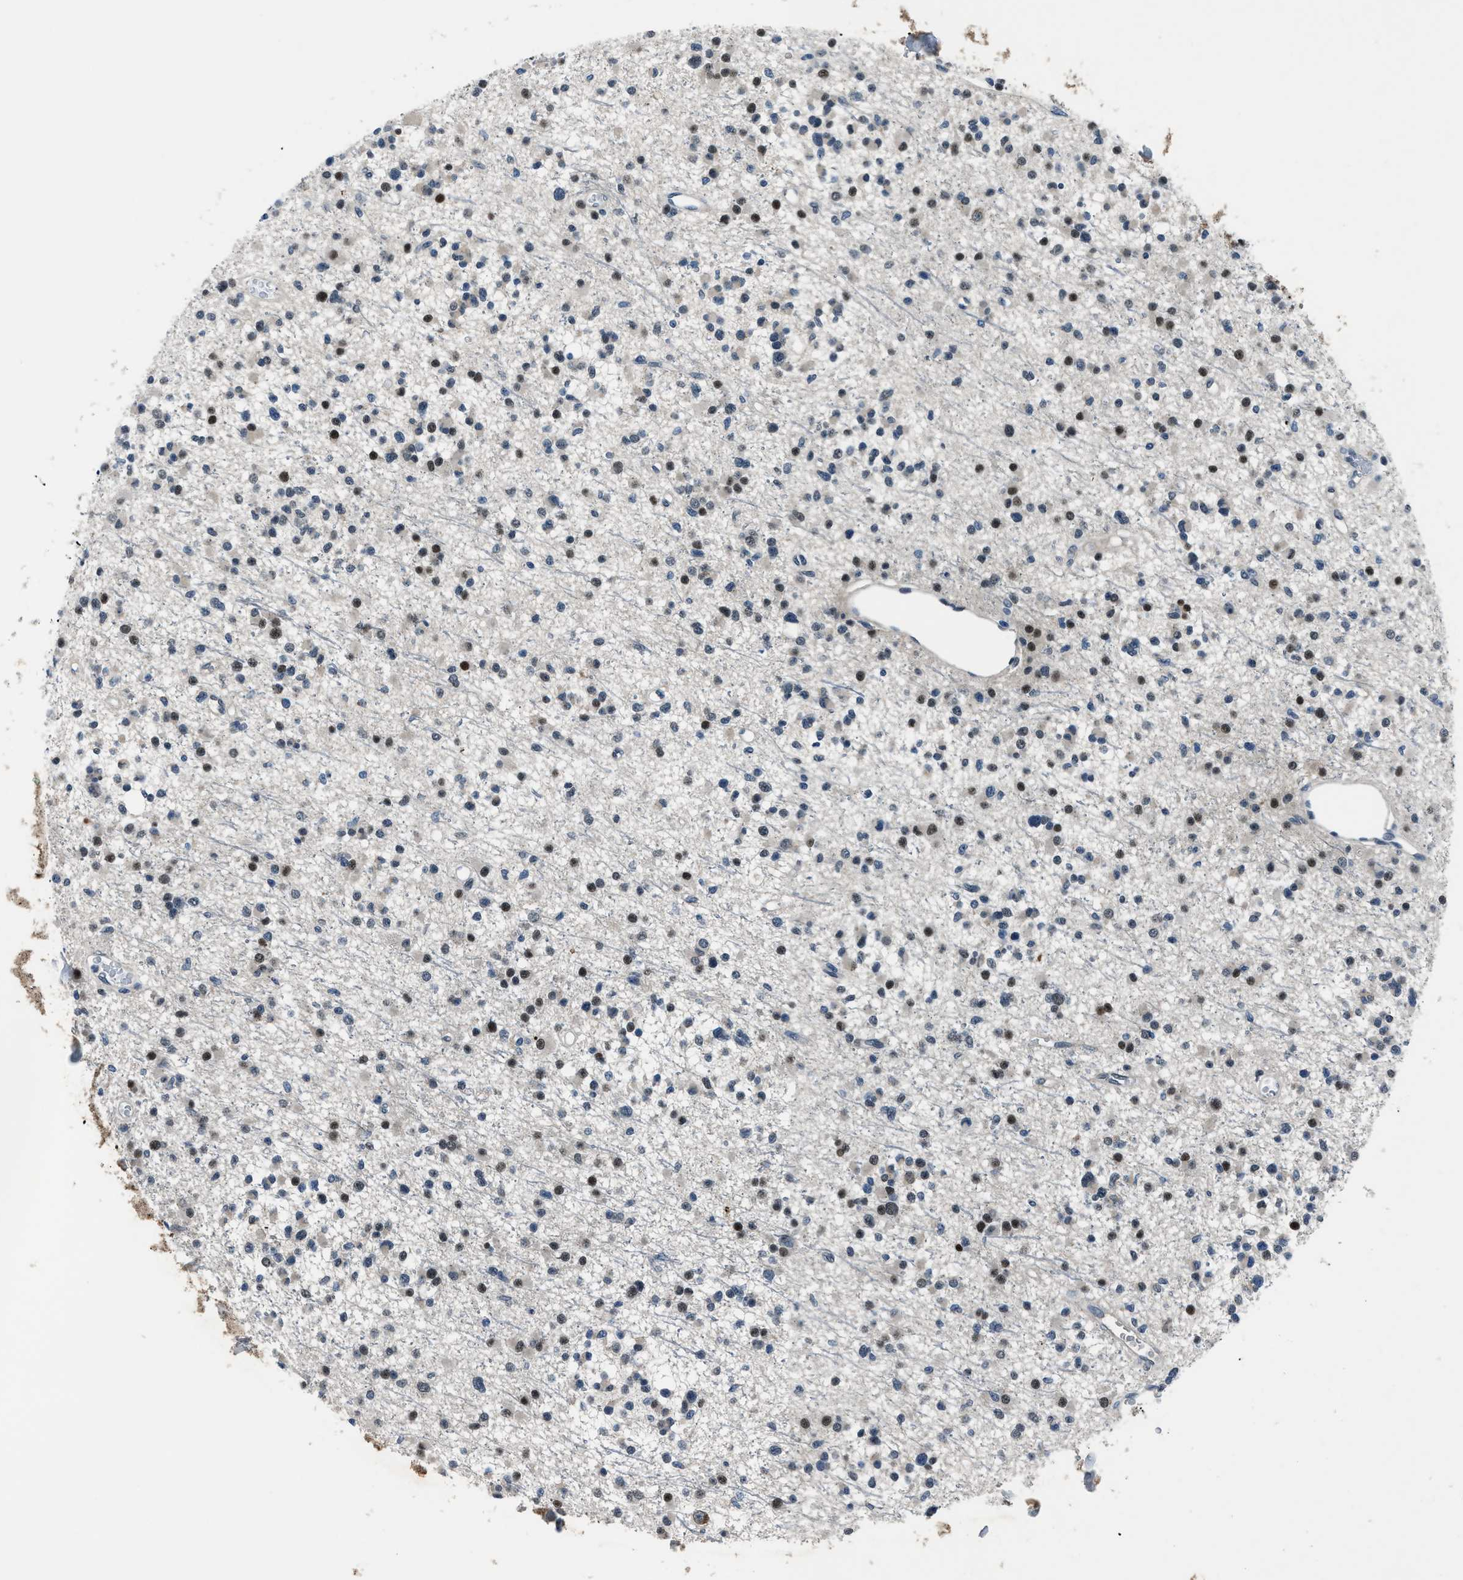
{"staining": {"intensity": "moderate", "quantity": "25%-75%", "location": "nuclear"}, "tissue": "glioma", "cell_type": "Tumor cells", "image_type": "cancer", "snomed": [{"axis": "morphology", "description": "Glioma, malignant, Low grade"}, {"axis": "topography", "description": "Brain"}], "caption": "Protein expression analysis of human malignant glioma (low-grade) reveals moderate nuclear positivity in approximately 25%-75% of tumor cells.", "gene": "DUSP19", "patient": {"sex": "female", "age": 22}}